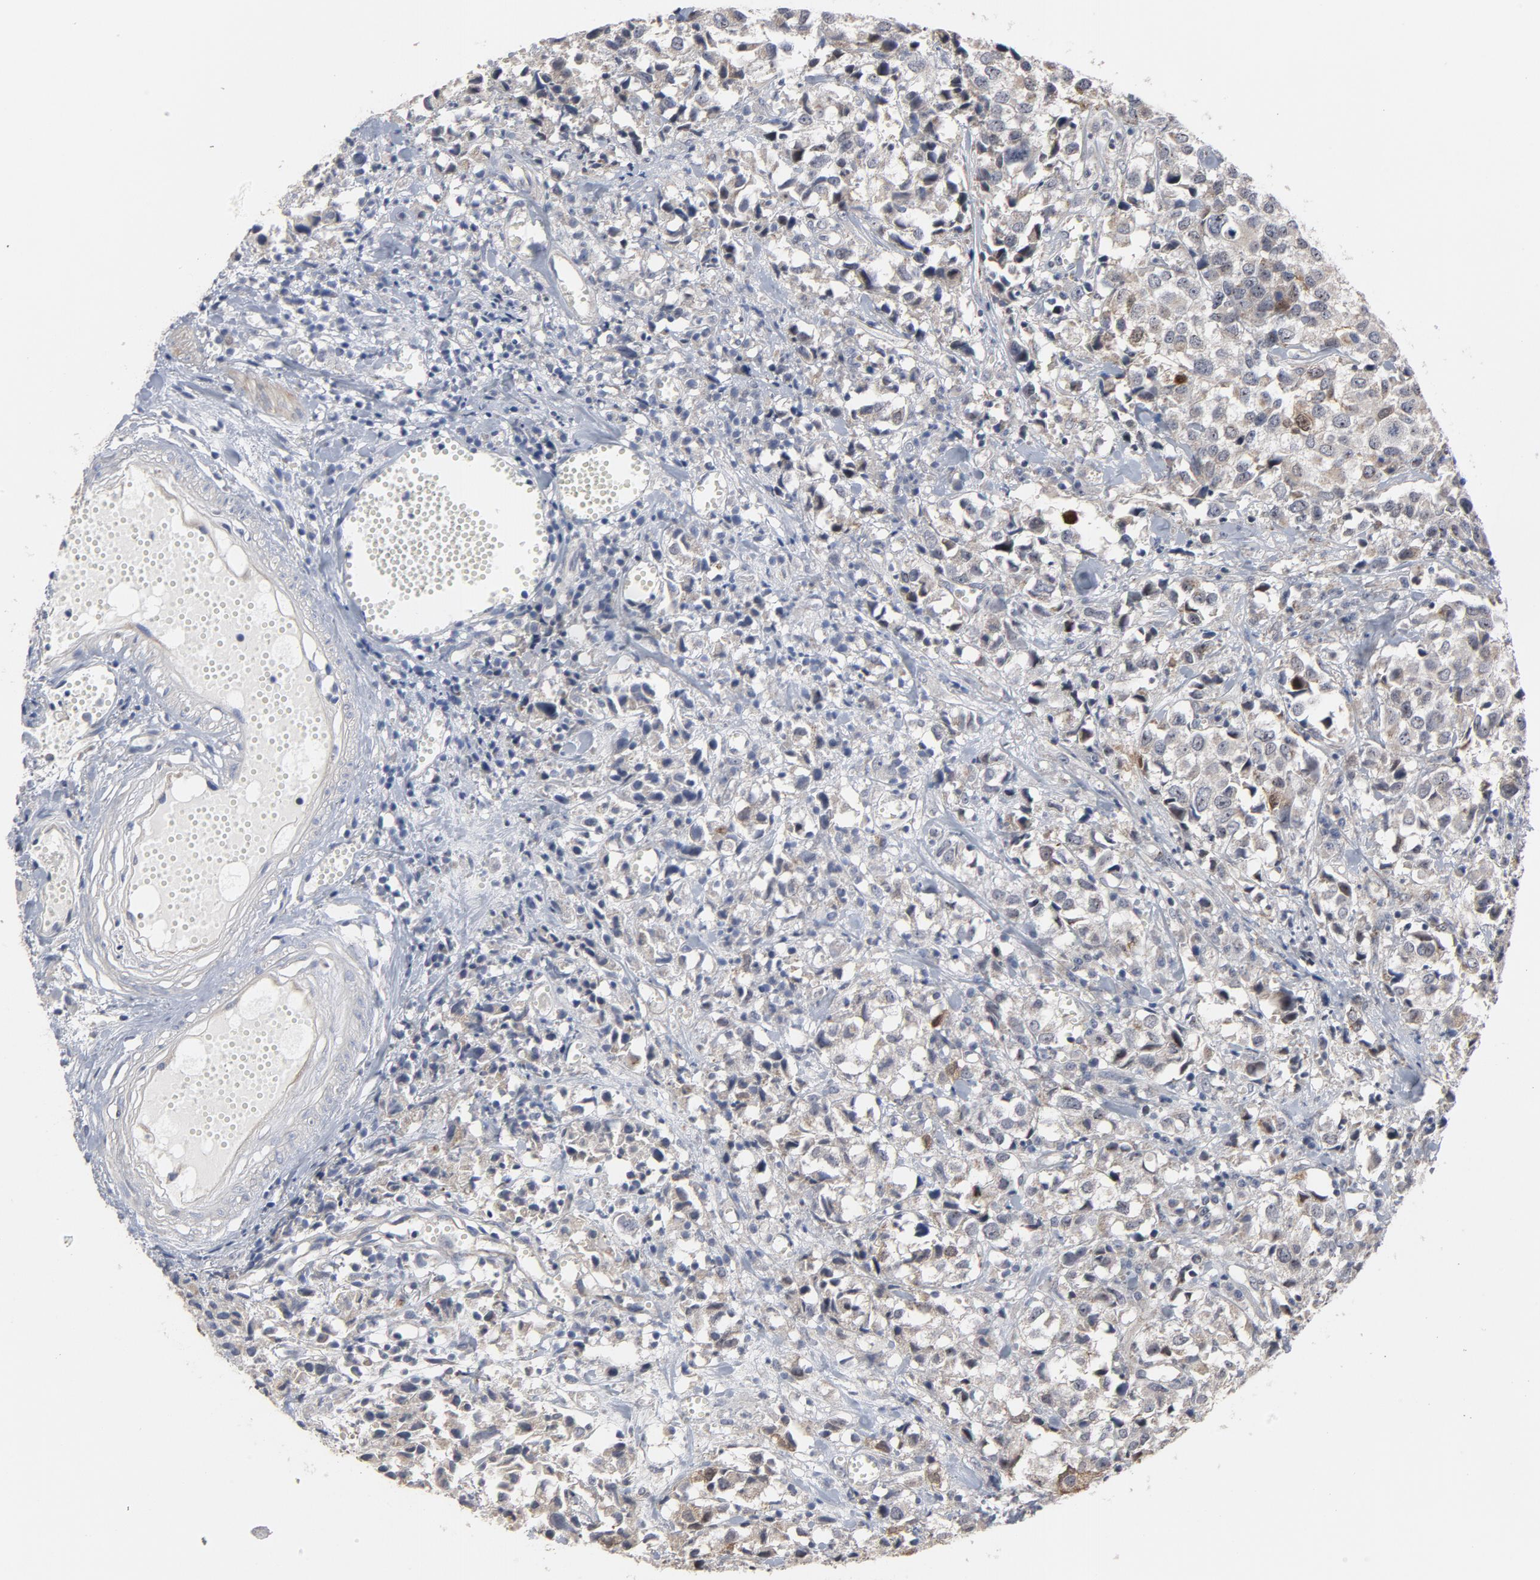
{"staining": {"intensity": "moderate", "quantity": "<25%", "location": "cytoplasmic/membranous,nuclear"}, "tissue": "urothelial cancer", "cell_type": "Tumor cells", "image_type": "cancer", "snomed": [{"axis": "morphology", "description": "Urothelial carcinoma, High grade"}, {"axis": "topography", "description": "Urinary bladder"}], "caption": "IHC of human high-grade urothelial carcinoma displays low levels of moderate cytoplasmic/membranous and nuclear staining in about <25% of tumor cells.", "gene": "PPP1R1B", "patient": {"sex": "female", "age": 75}}